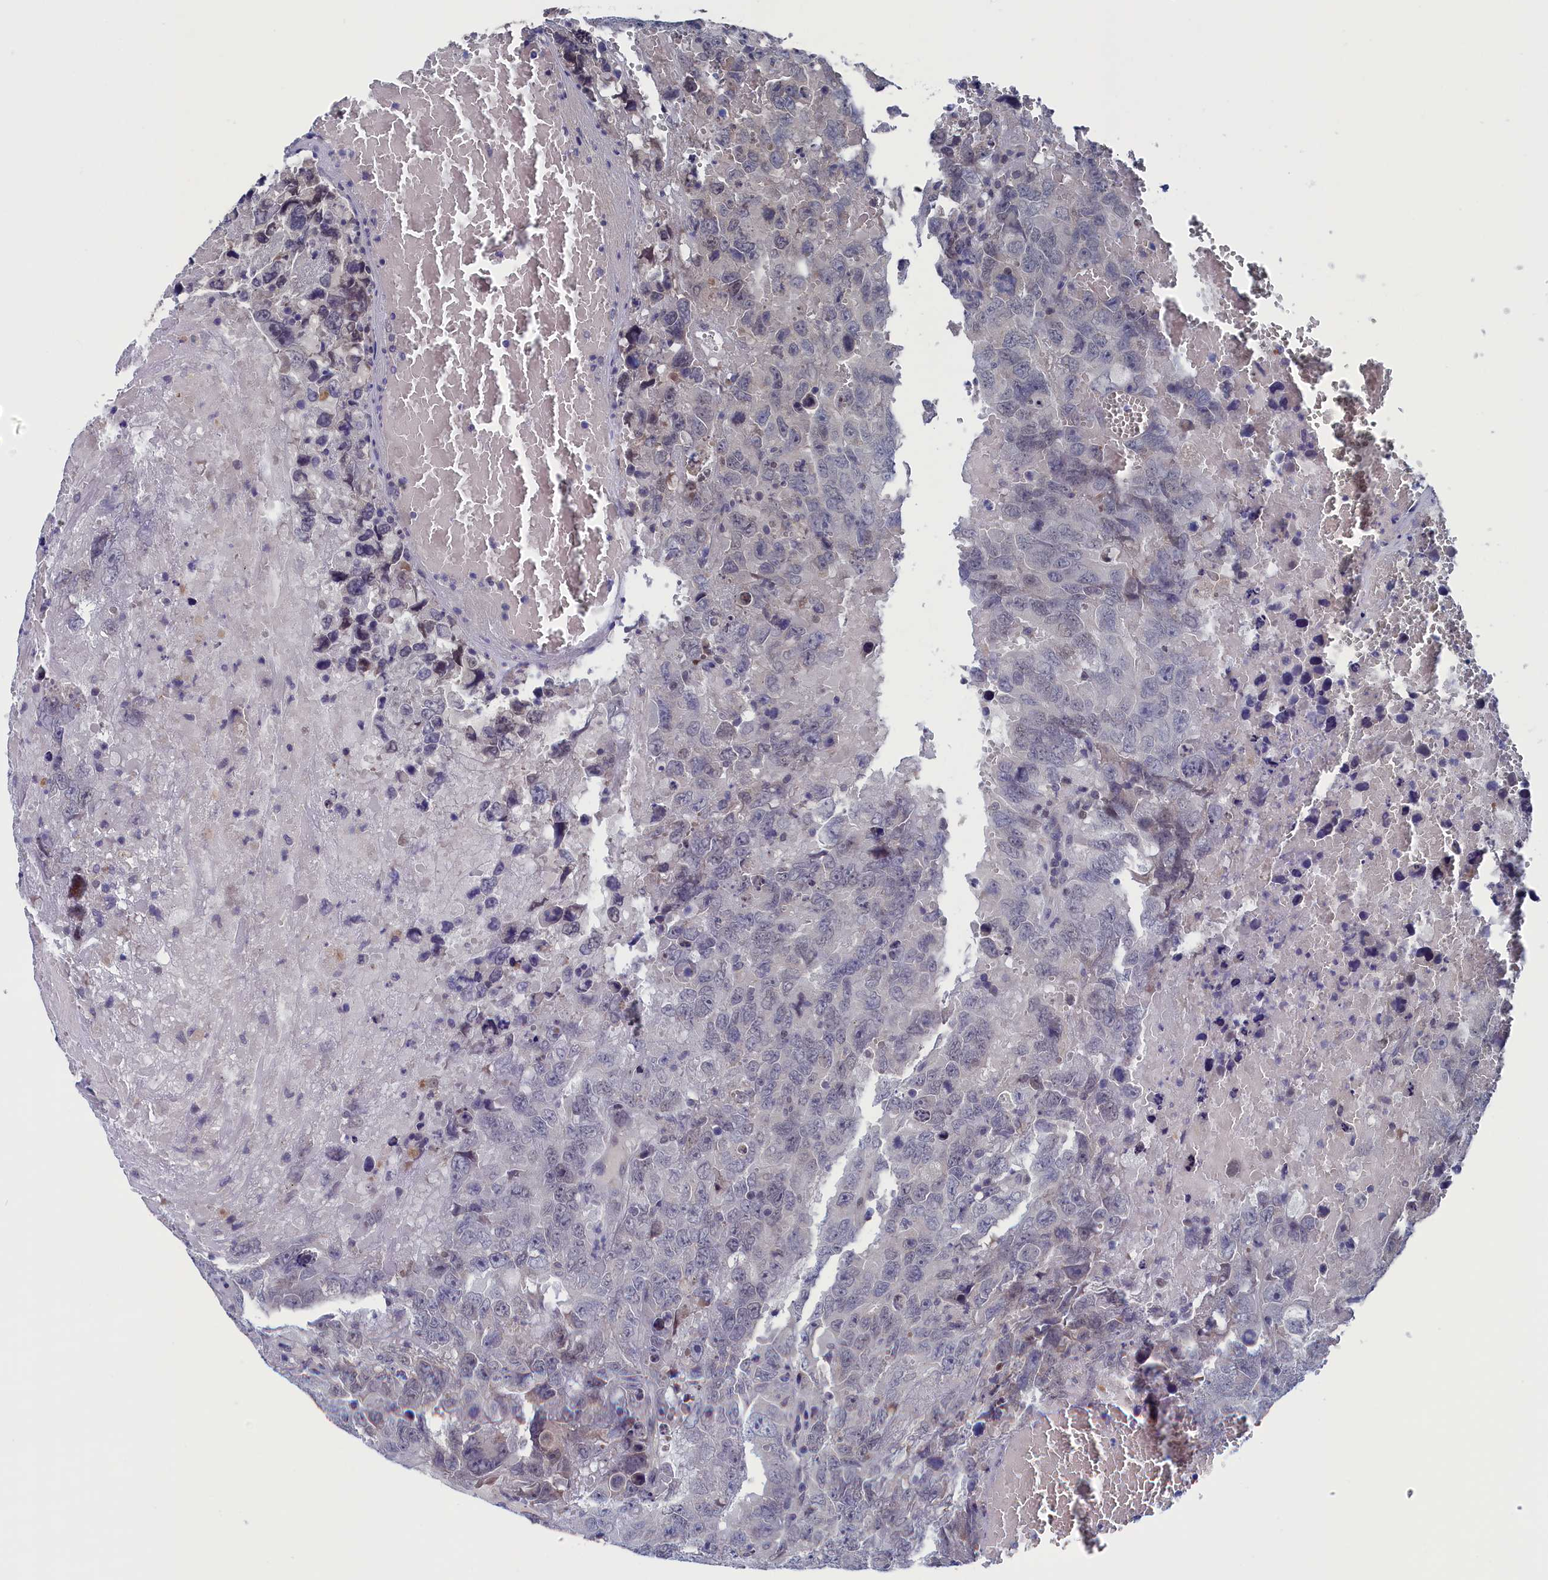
{"staining": {"intensity": "weak", "quantity": "<25%", "location": "cytoplasmic/membranous"}, "tissue": "testis cancer", "cell_type": "Tumor cells", "image_type": "cancer", "snomed": [{"axis": "morphology", "description": "Carcinoma, Embryonal, NOS"}, {"axis": "topography", "description": "Testis"}], "caption": "Testis embryonal carcinoma was stained to show a protein in brown. There is no significant staining in tumor cells.", "gene": "SPATA13", "patient": {"sex": "male", "age": 45}}